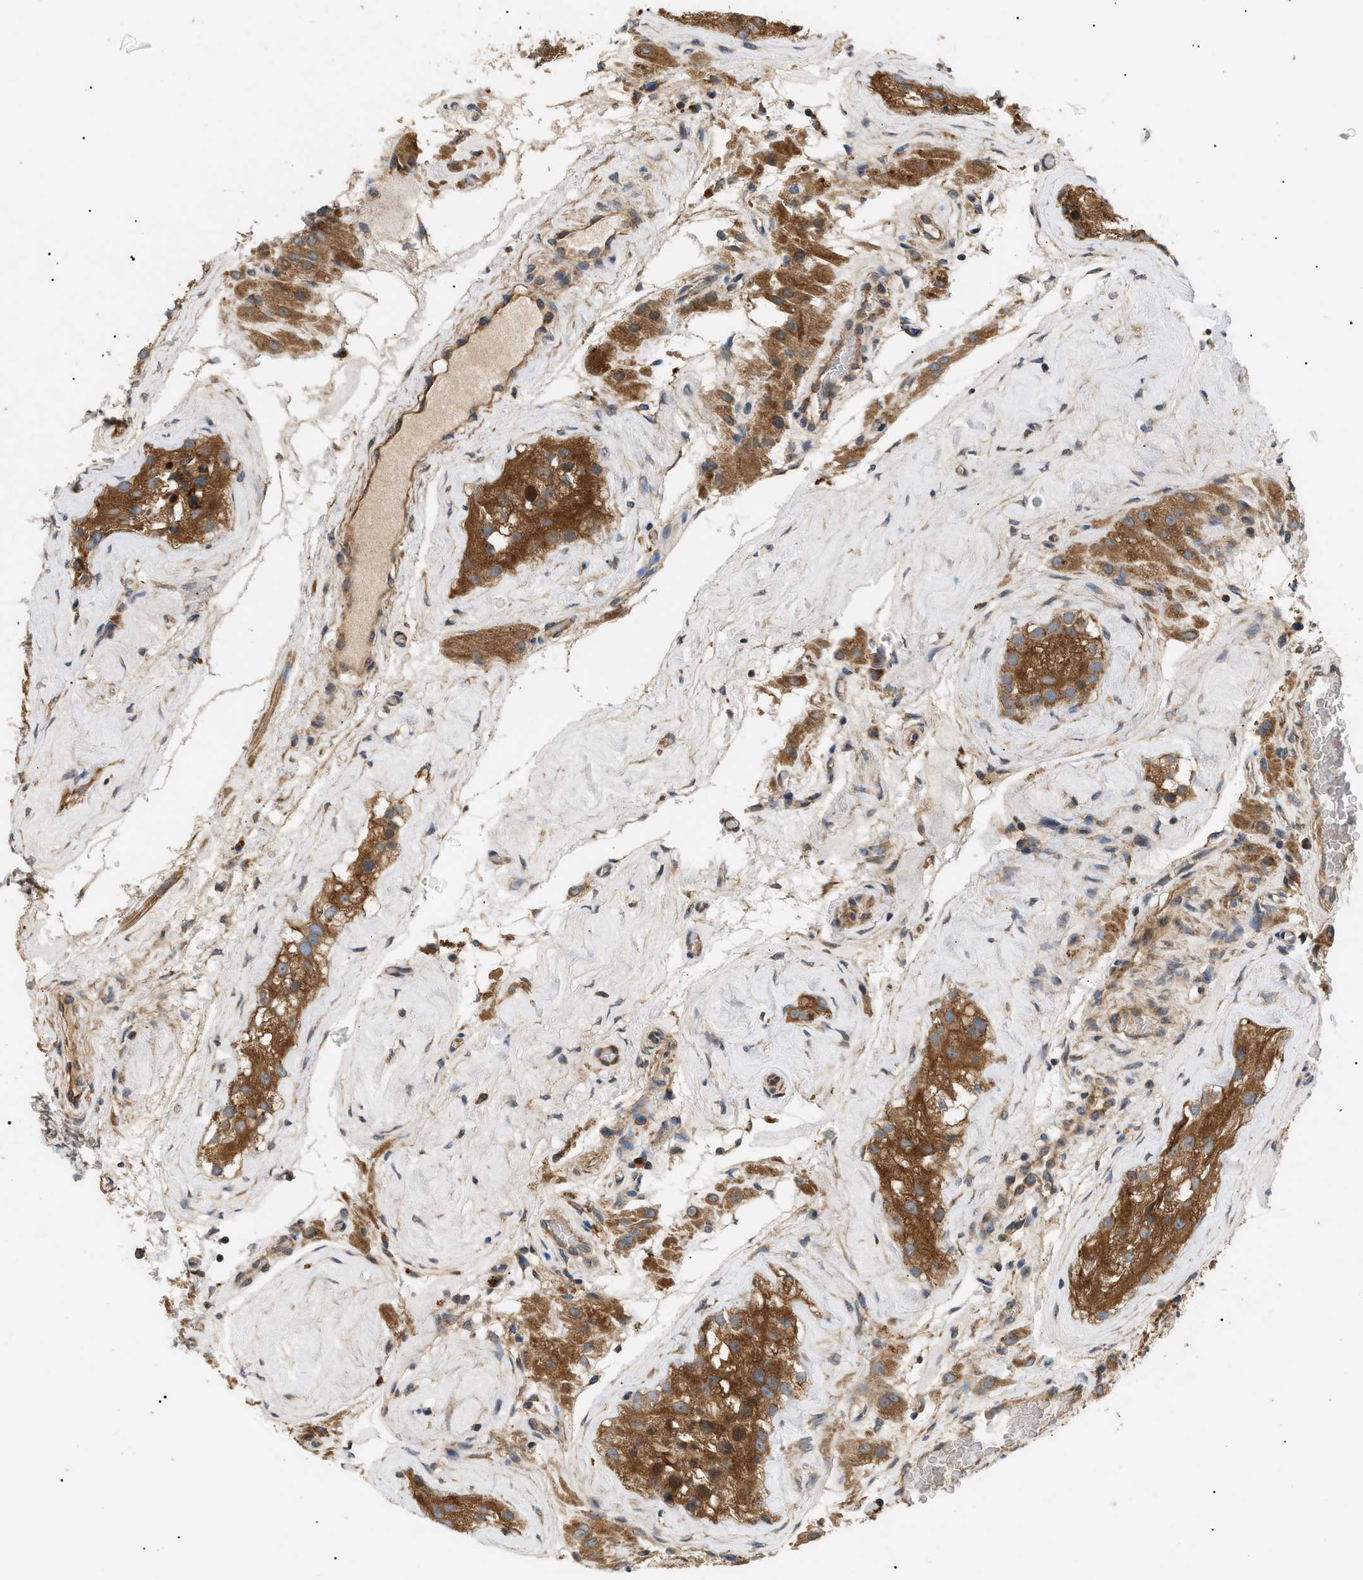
{"staining": {"intensity": "moderate", "quantity": ">75%", "location": "cytoplasmic/membranous"}, "tissue": "testis", "cell_type": "Cells in seminiferous ducts", "image_type": "normal", "snomed": [{"axis": "morphology", "description": "Normal tissue, NOS"}, {"axis": "morphology", "description": "Seminoma, NOS"}, {"axis": "topography", "description": "Testis"}], "caption": "Protein analysis of unremarkable testis shows moderate cytoplasmic/membranous positivity in about >75% of cells in seminiferous ducts.", "gene": "PPM1B", "patient": {"sex": "male", "age": 71}}